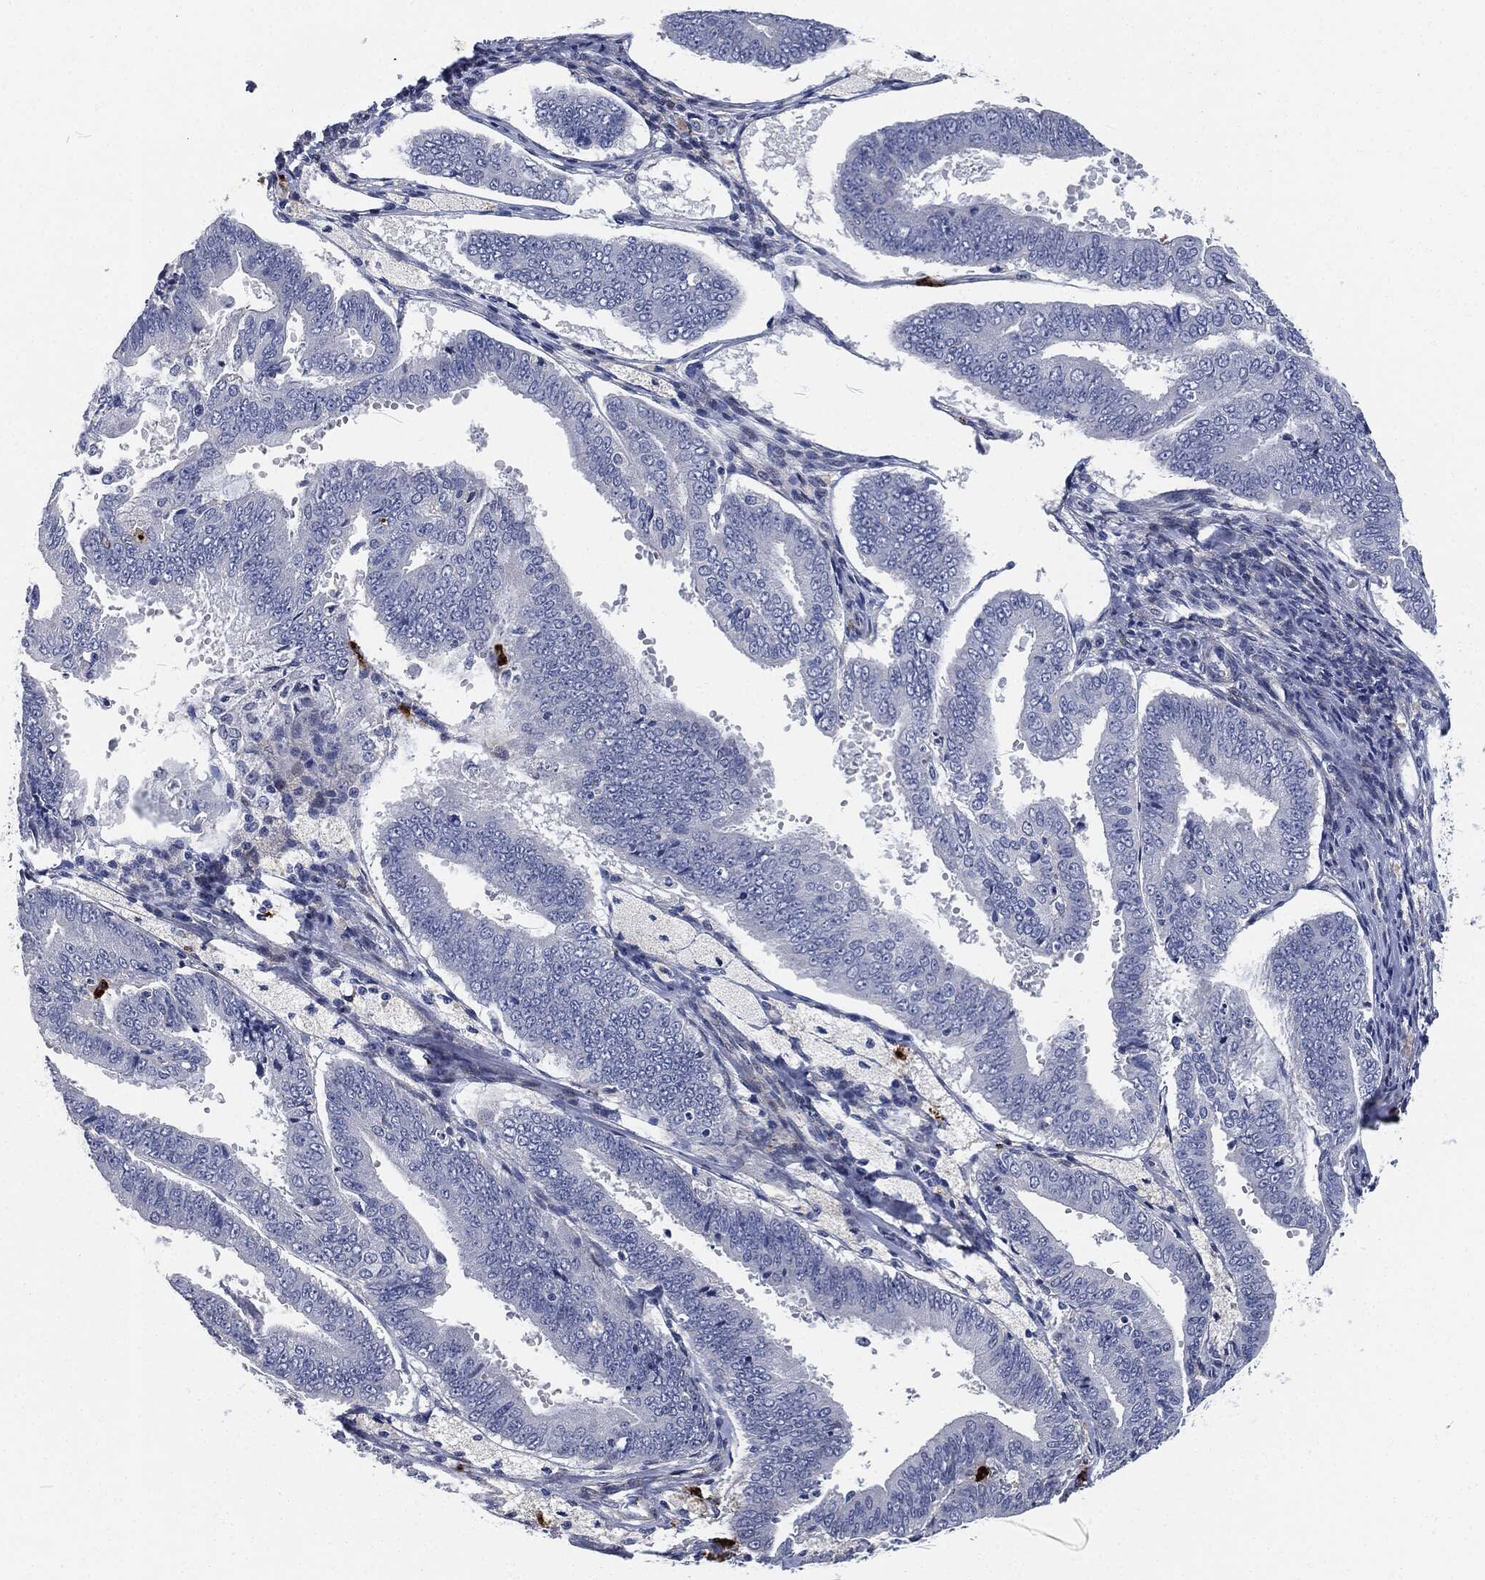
{"staining": {"intensity": "negative", "quantity": "none", "location": "none"}, "tissue": "endometrial cancer", "cell_type": "Tumor cells", "image_type": "cancer", "snomed": [{"axis": "morphology", "description": "Adenocarcinoma, NOS"}, {"axis": "topography", "description": "Endometrium"}], "caption": "Immunohistochemical staining of human endometrial cancer displays no significant positivity in tumor cells.", "gene": "MPO", "patient": {"sex": "female", "age": 63}}